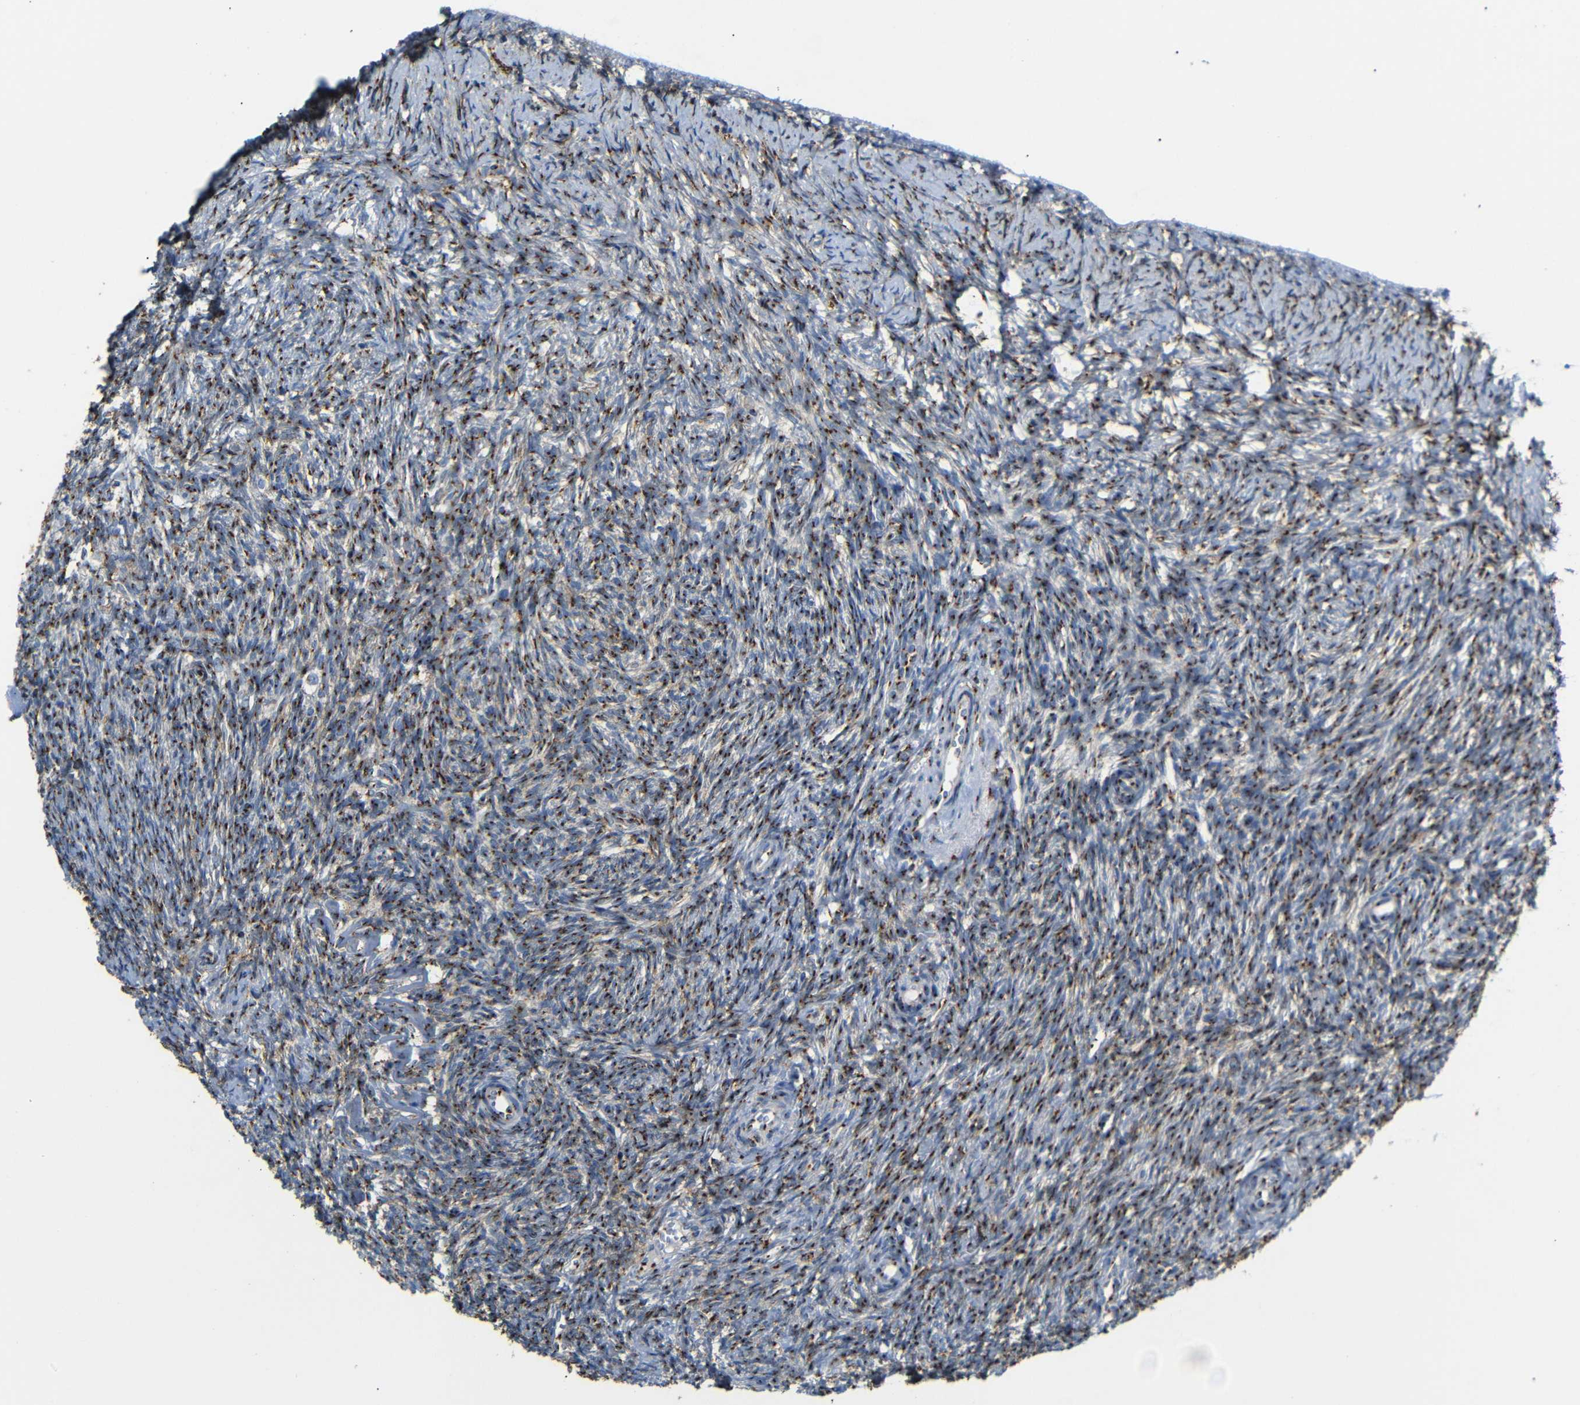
{"staining": {"intensity": "strong", "quantity": ">75%", "location": "cytoplasmic/membranous"}, "tissue": "ovary", "cell_type": "Ovarian stroma cells", "image_type": "normal", "snomed": [{"axis": "morphology", "description": "Normal tissue, NOS"}, {"axis": "topography", "description": "Ovary"}], "caption": "DAB (3,3'-diaminobenzidine) immunohistochemical staining of benign ovary demonstrates strong cytoplasmic/membranous protein positivity in about >75% of ovarian stroma cells. (DAB (3,3'-diaminobenzidine) IHC with brightfield microscopy, high magnification).", "gene": "TGOLN2", "patient": {"sex": "female", "age": 41}}